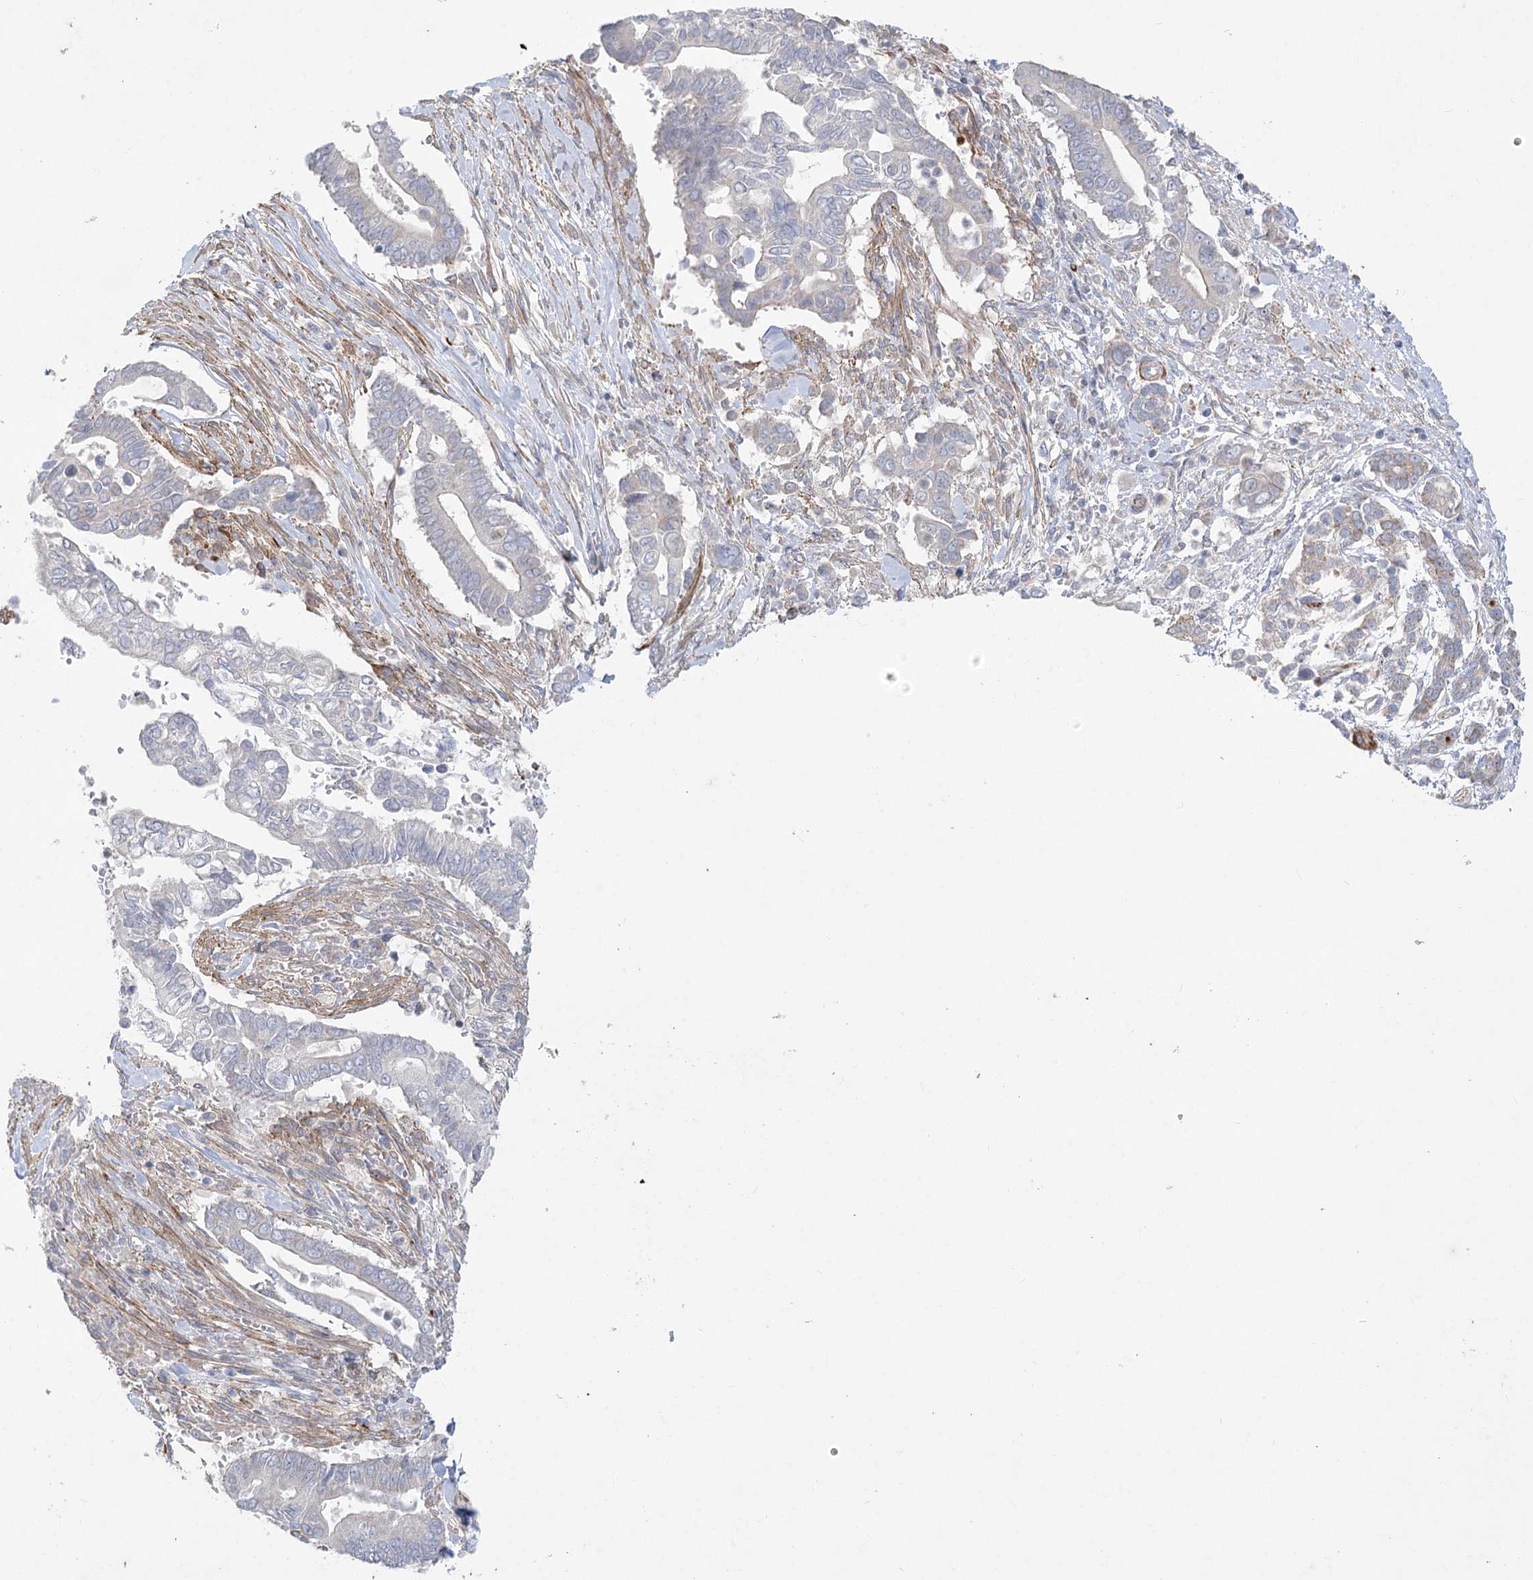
{"staining": {"intensity": "negative", "quantity": "none", "location": "none"}, "tissue": "pancreatic cancer", "cell_type": "Tumor cells", "image_type": "cancer", "snomed": [{"axis": "morphology", "description": "Adenocarcinoma, NOS"}, {"axis": "topography", "description": "Pancreas"}], "caption": "There is no significant staining in tumor cells of pancreatic adenocarcinoma.", "gene": "DHTKD1", "patient": {"sex": "male", "age": 68}}